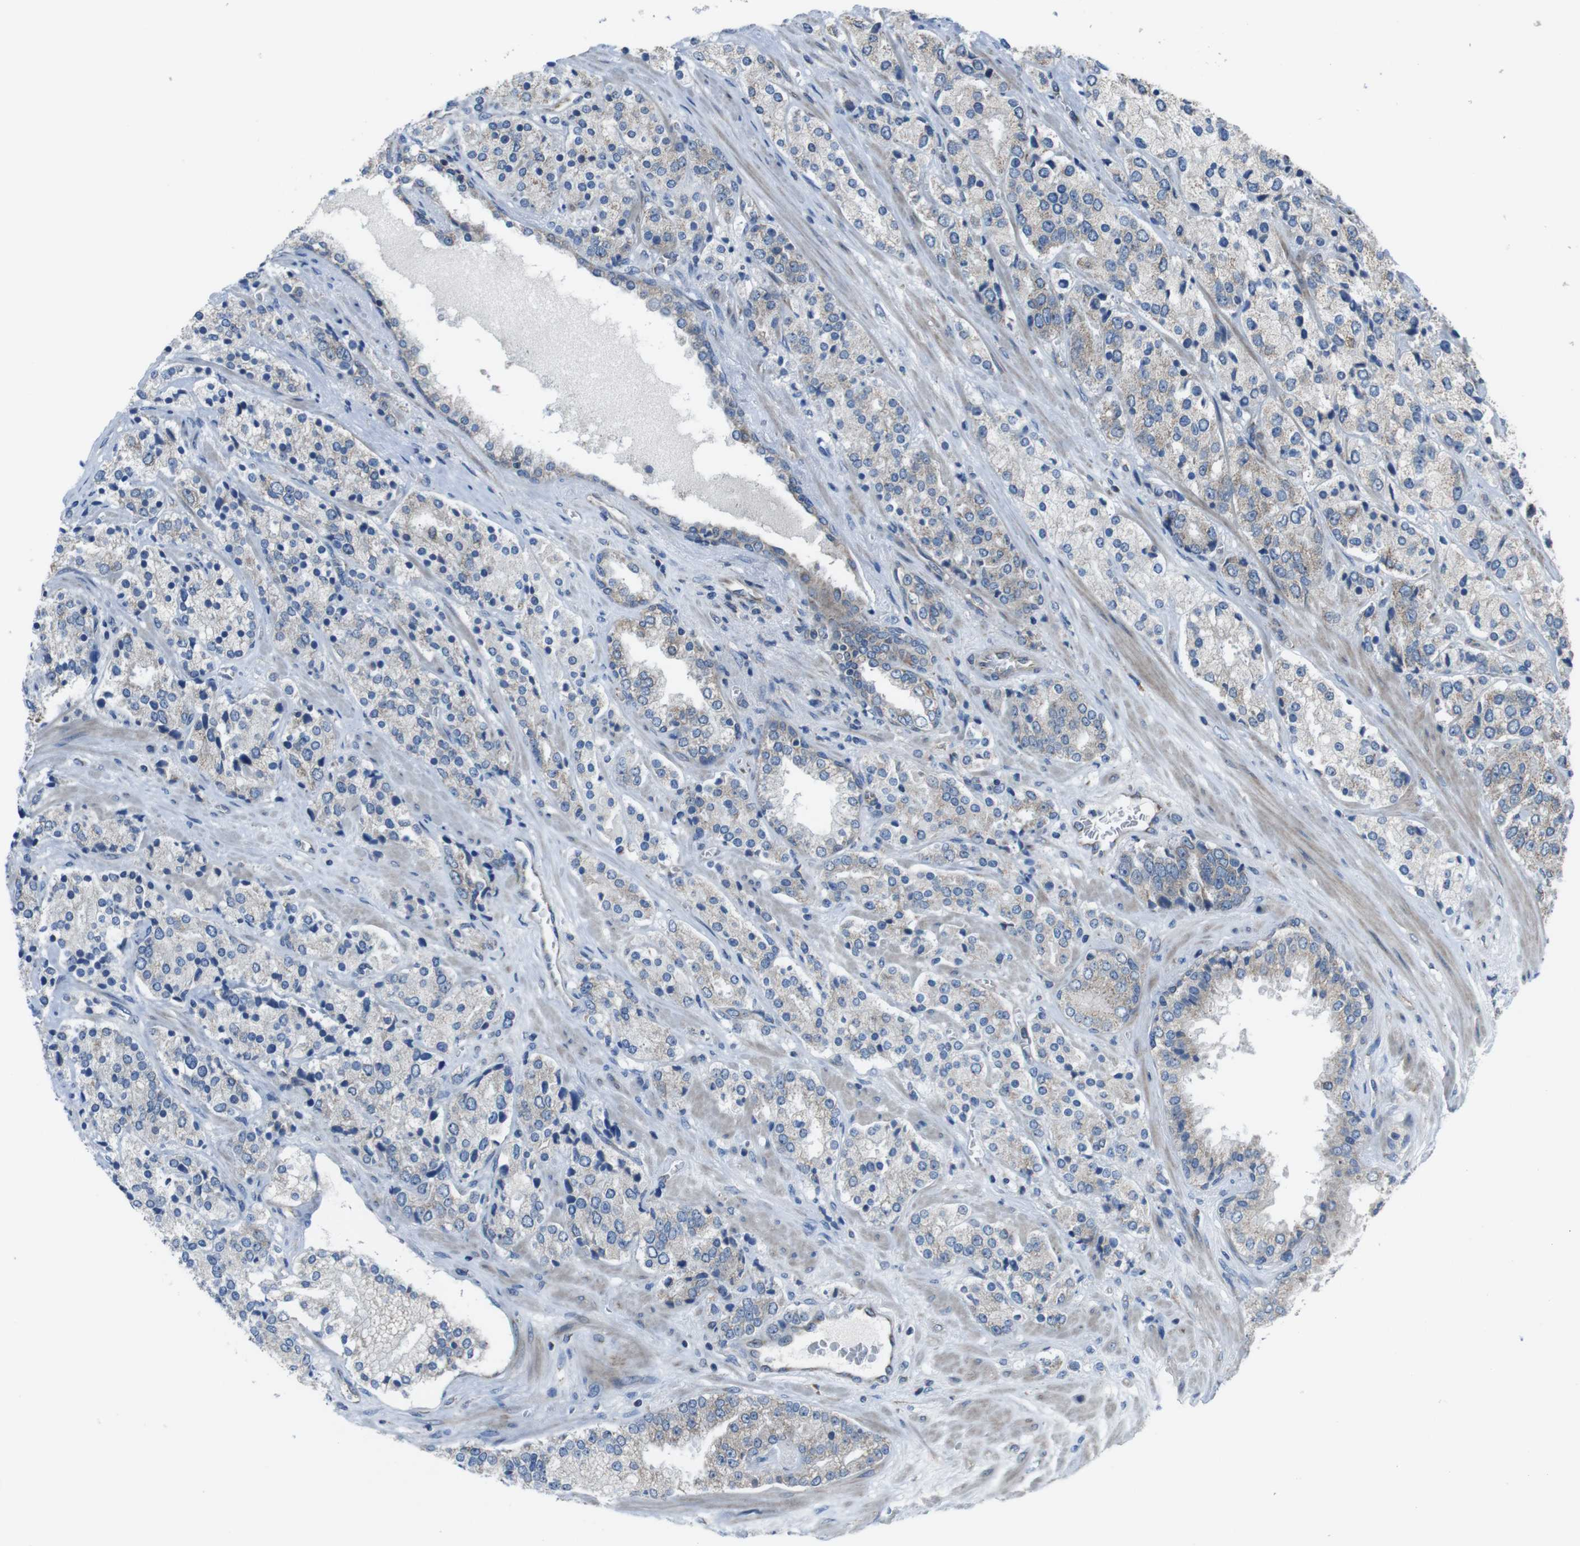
{"staining": {"intensity": "weak", "quantity": "<25%", "location": "cytoplasmic/membranous"}, "tissue": "prostate cancer", "cell_type": "Tumor cells", "image_type": "cancer", "snomed": [{"axis": "morphology", "description": "Adenocarcinoma, High grade"}, {"axis": "topography", "description": "Prostate"}], "caption": "The immunohistochemistry (IHC) histopathology image has no significant expression in tumor cells of prostate adenocarcinoma (high-grade) tissue. (DAB immunohistochemistry with hematoxylin counter stain).", "gene": "GIMAP8", "patient": {"sex": "male", "age": 71}}